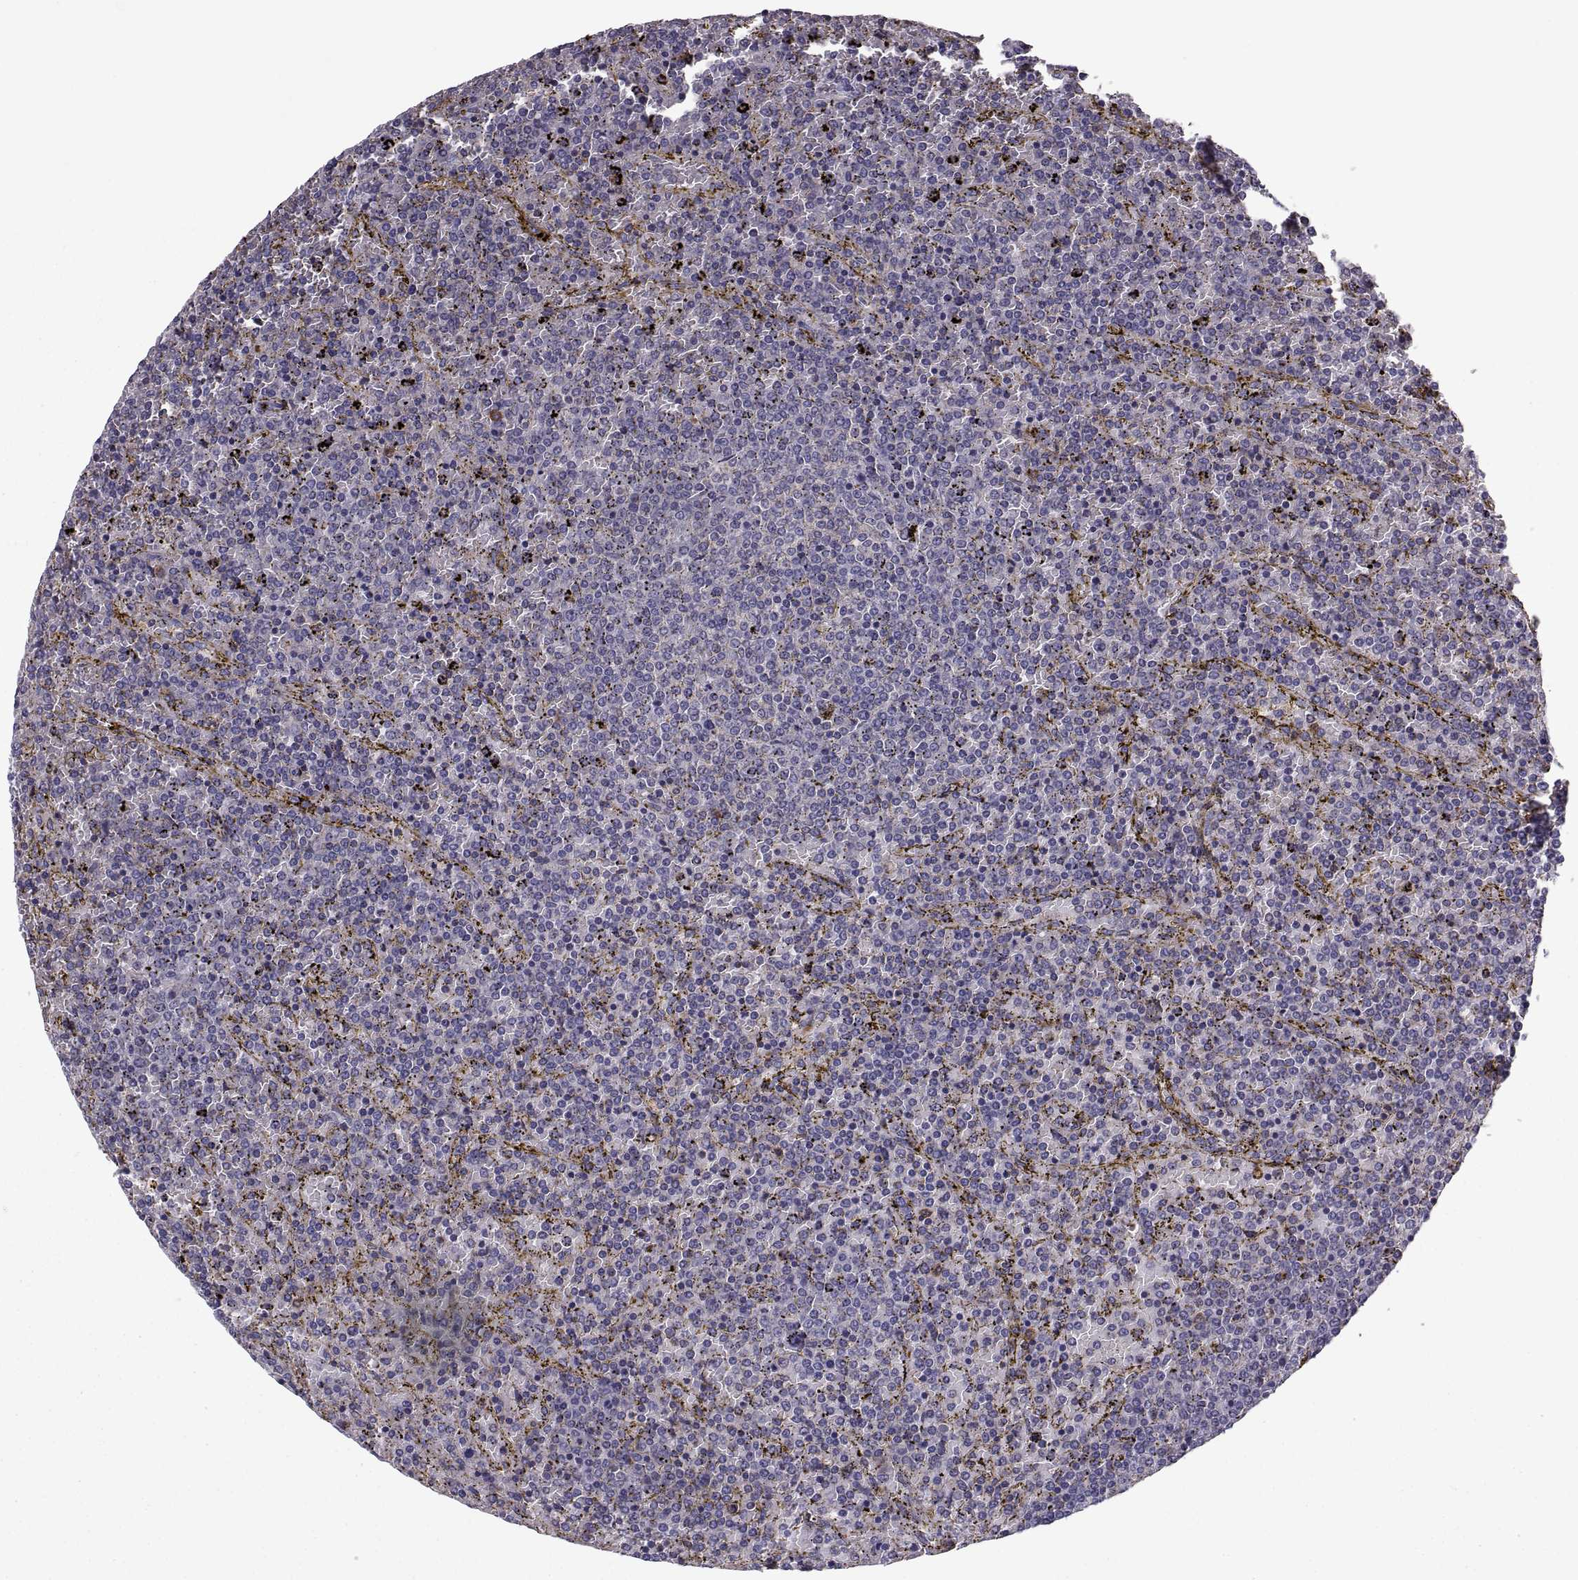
{"staining": {"intensity": "negative", "quantity": "none", "location": "none"}, "tissue": "lymphoma", "cell_type": "Tumor cells", "image_type": "cancer", "snomed": [{"axis": "morphology", "description": "Malignant lymphoma, non-Hodgkin's type, Low grade"}, {"axis": "topography", "description": "Spleen"}], "caption": "The micrograph displays no significant positivity in tumor cells of malignant lymphoma, non-Hodgkin's type (low-grade).", "gene": "MYH9", "patient": {"sex": "female", "age": 77}}